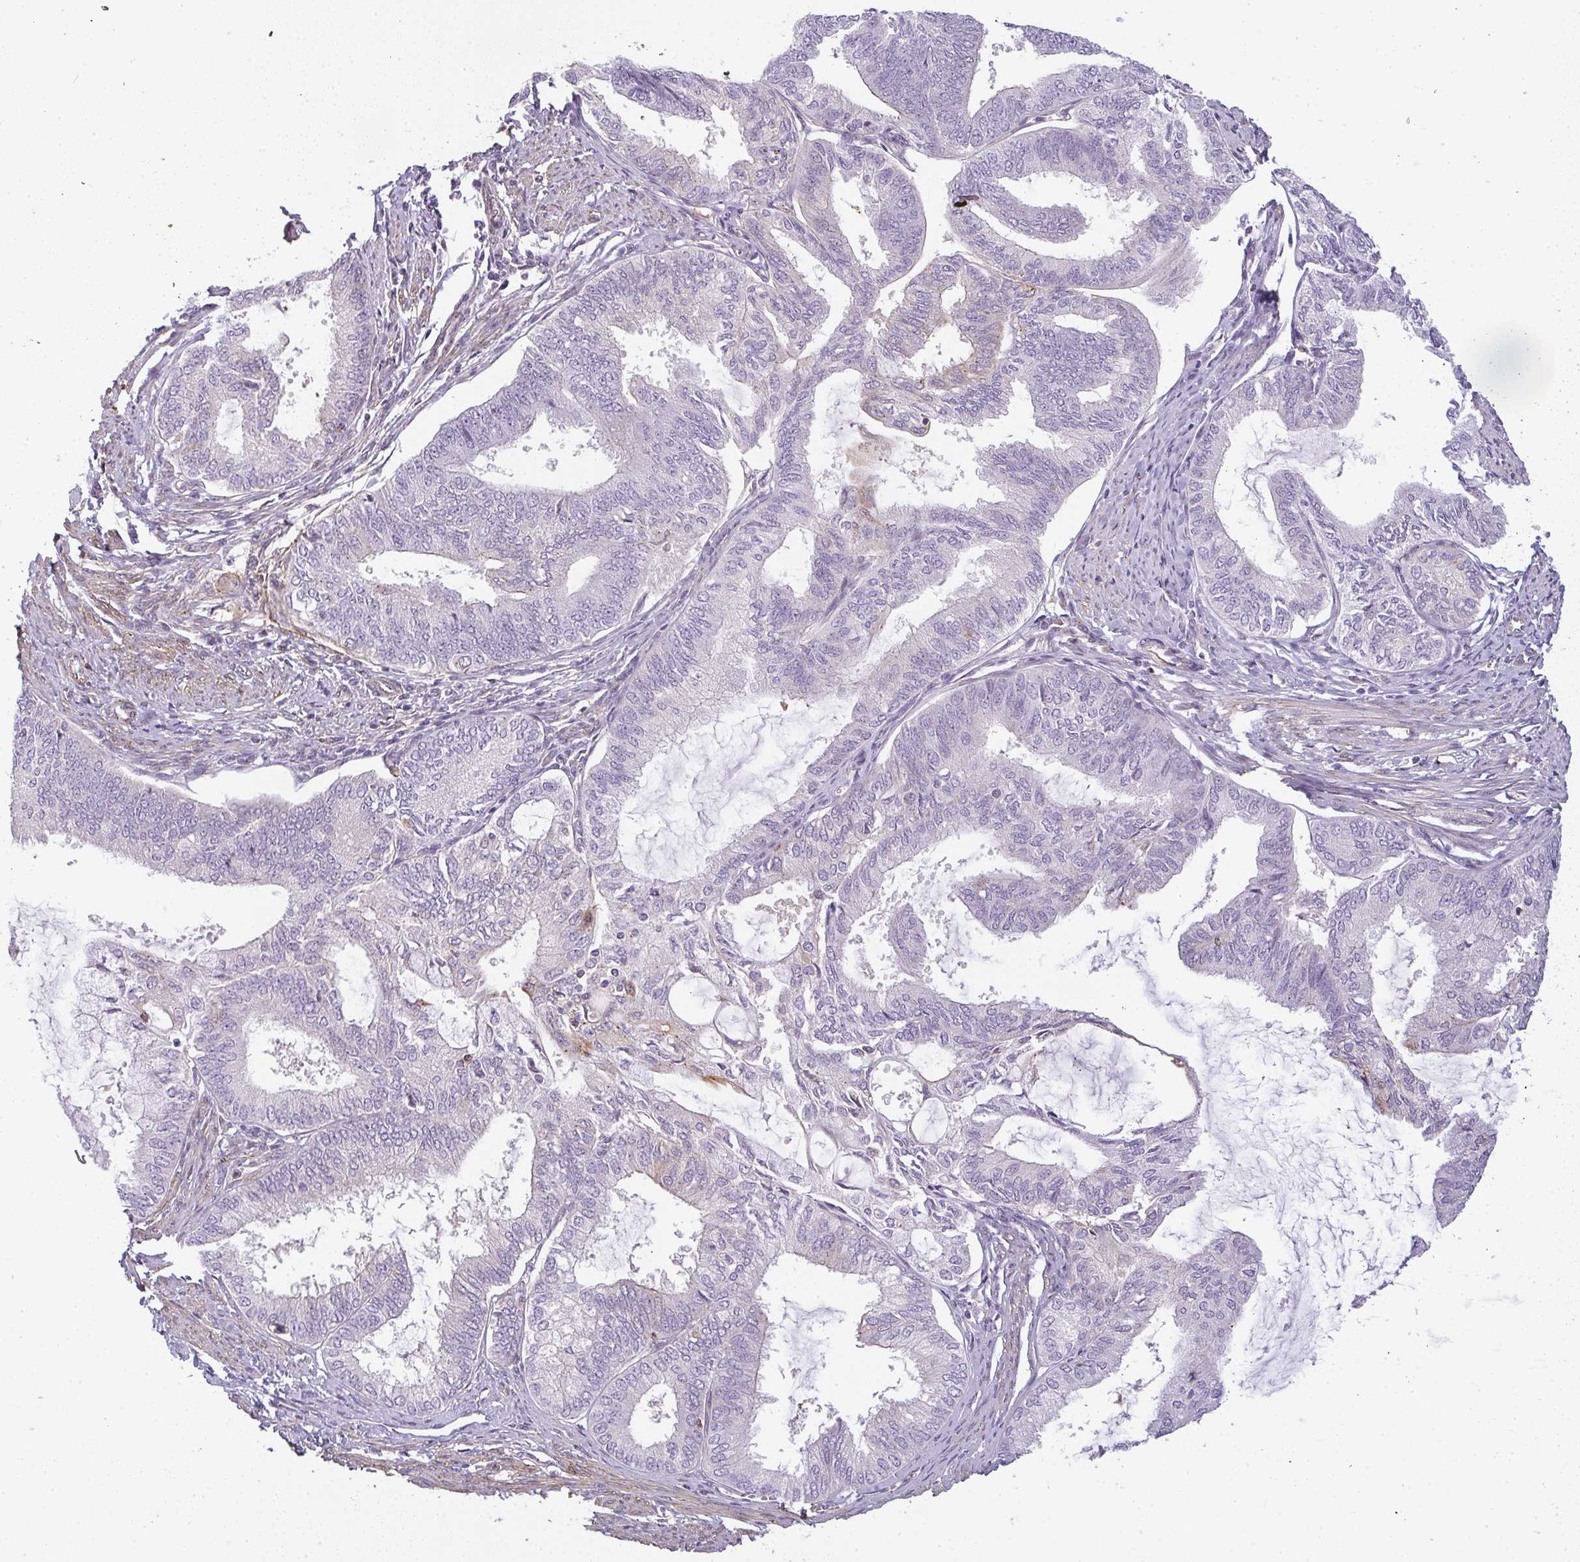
{"staining": {"intensity": "negative", "quantity": "none", "location": "none"}, "tissue": "endometrial cancer", "cell_type": "Tumor cells", "image_type": "cancer", "snomed": [{"axis": "morphology", "description": "Adenocarcinoma, NOS"}, {"axis": "topography", "description": "Endometrium"}], "caption": "Endometrial cancer stained for a protein using immunohistochemistry (IHC) shows no expression tumor cells.", "gene": "SULF1", "patient": {"sex": "female", "age": 86}}